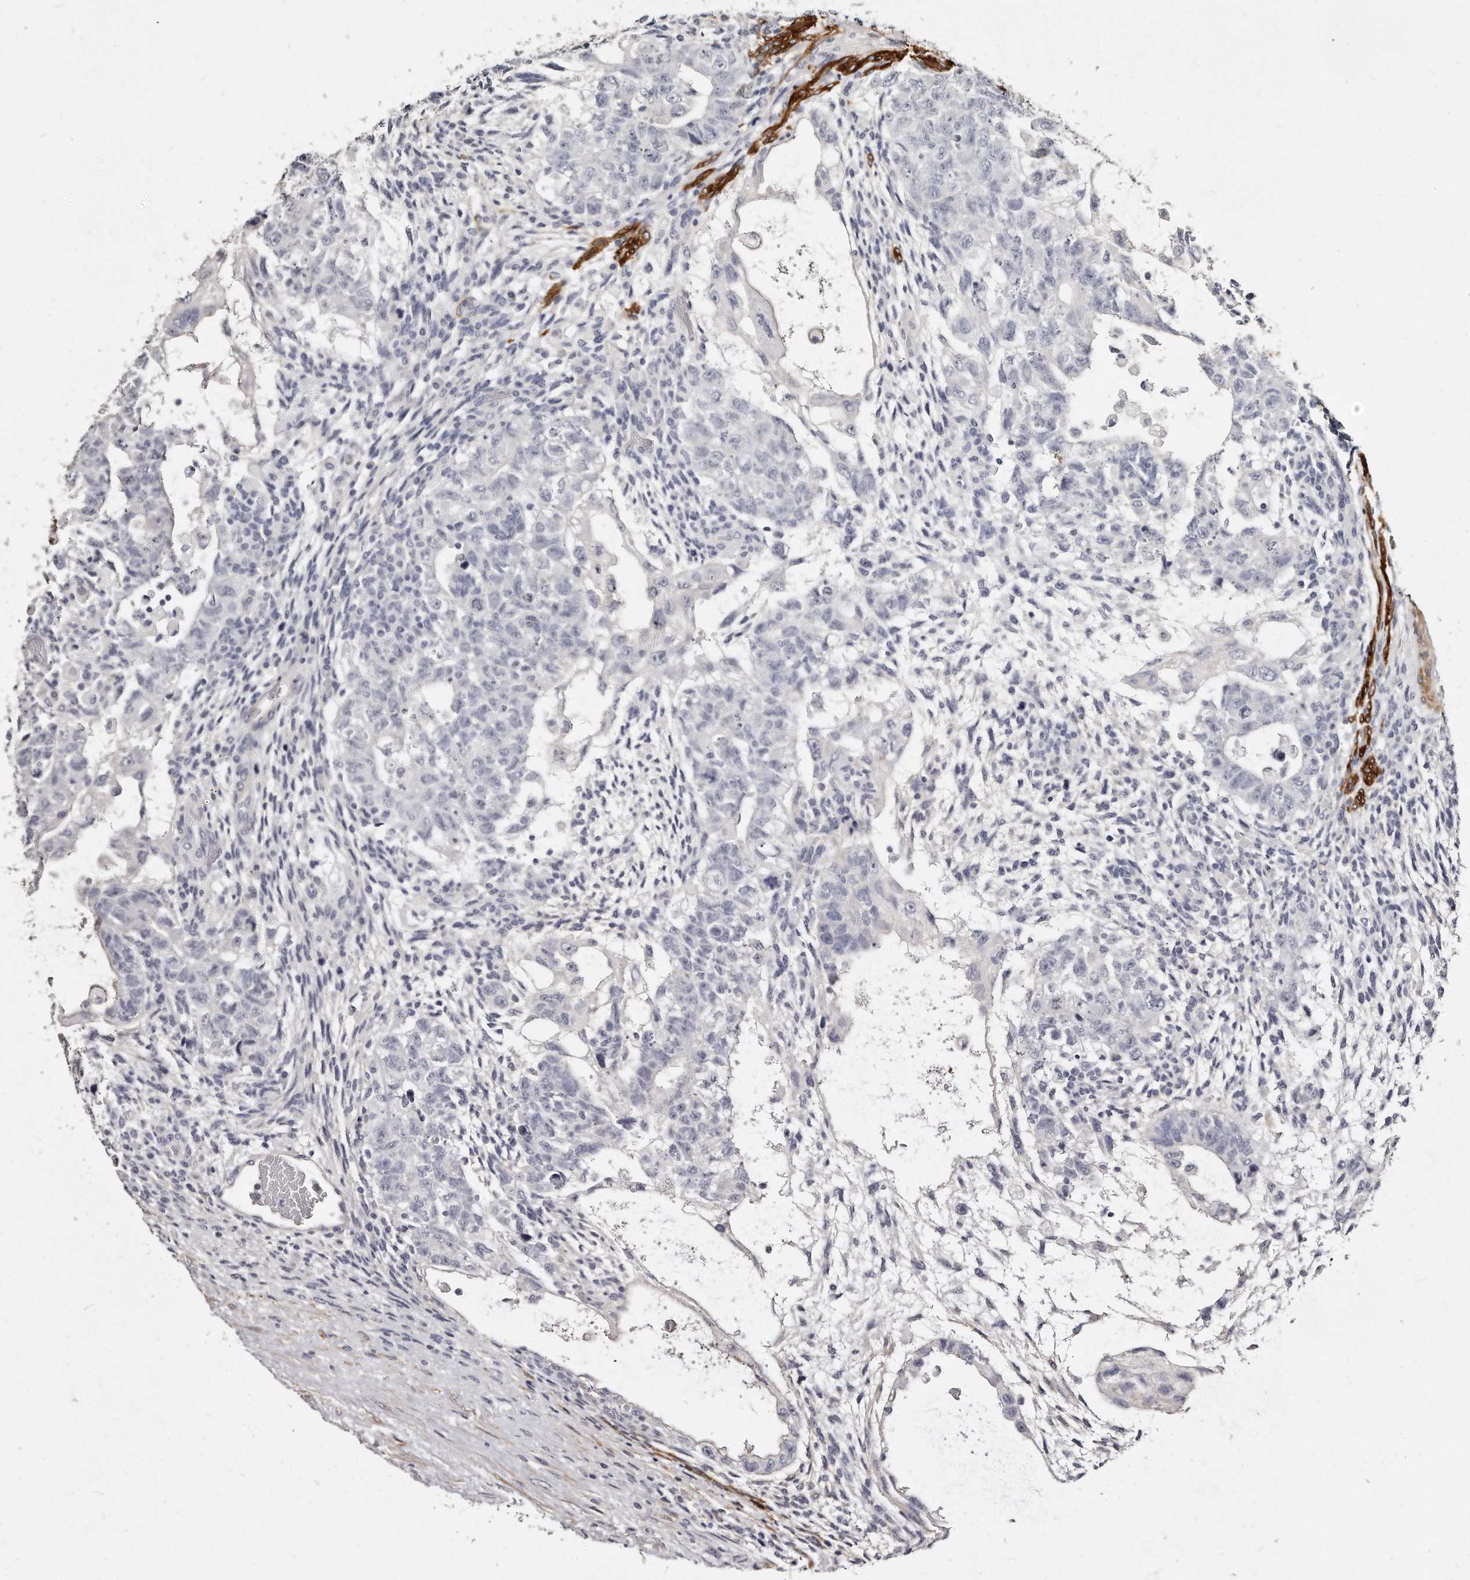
{"staining": {"intensity": "negative", "quantity": "none", "location": "none"}, "tissue": "testis cancer", "cell_type": "Tumor cells", "image_type": "cancer", "snomed": [{"axis": "morphology", "description": "Normal tissue, NOS"}, {"axis": "morphology", "description": "Carcinoma, Embryonal, NOS"}, {"axis": "topography", "description": "Testis"}], "caption": "A high-resolution histopathology image shows IHC staining of embryonal carcinoma (testis), which demonstrates no significant positivity in tumor cells. (DAB (3,3'-diaminobenzidine) immunohistochemistry with hematoxylin counter stain).", "gene": "LMOD1", "patient": {"sex": "male", "age": 36}}